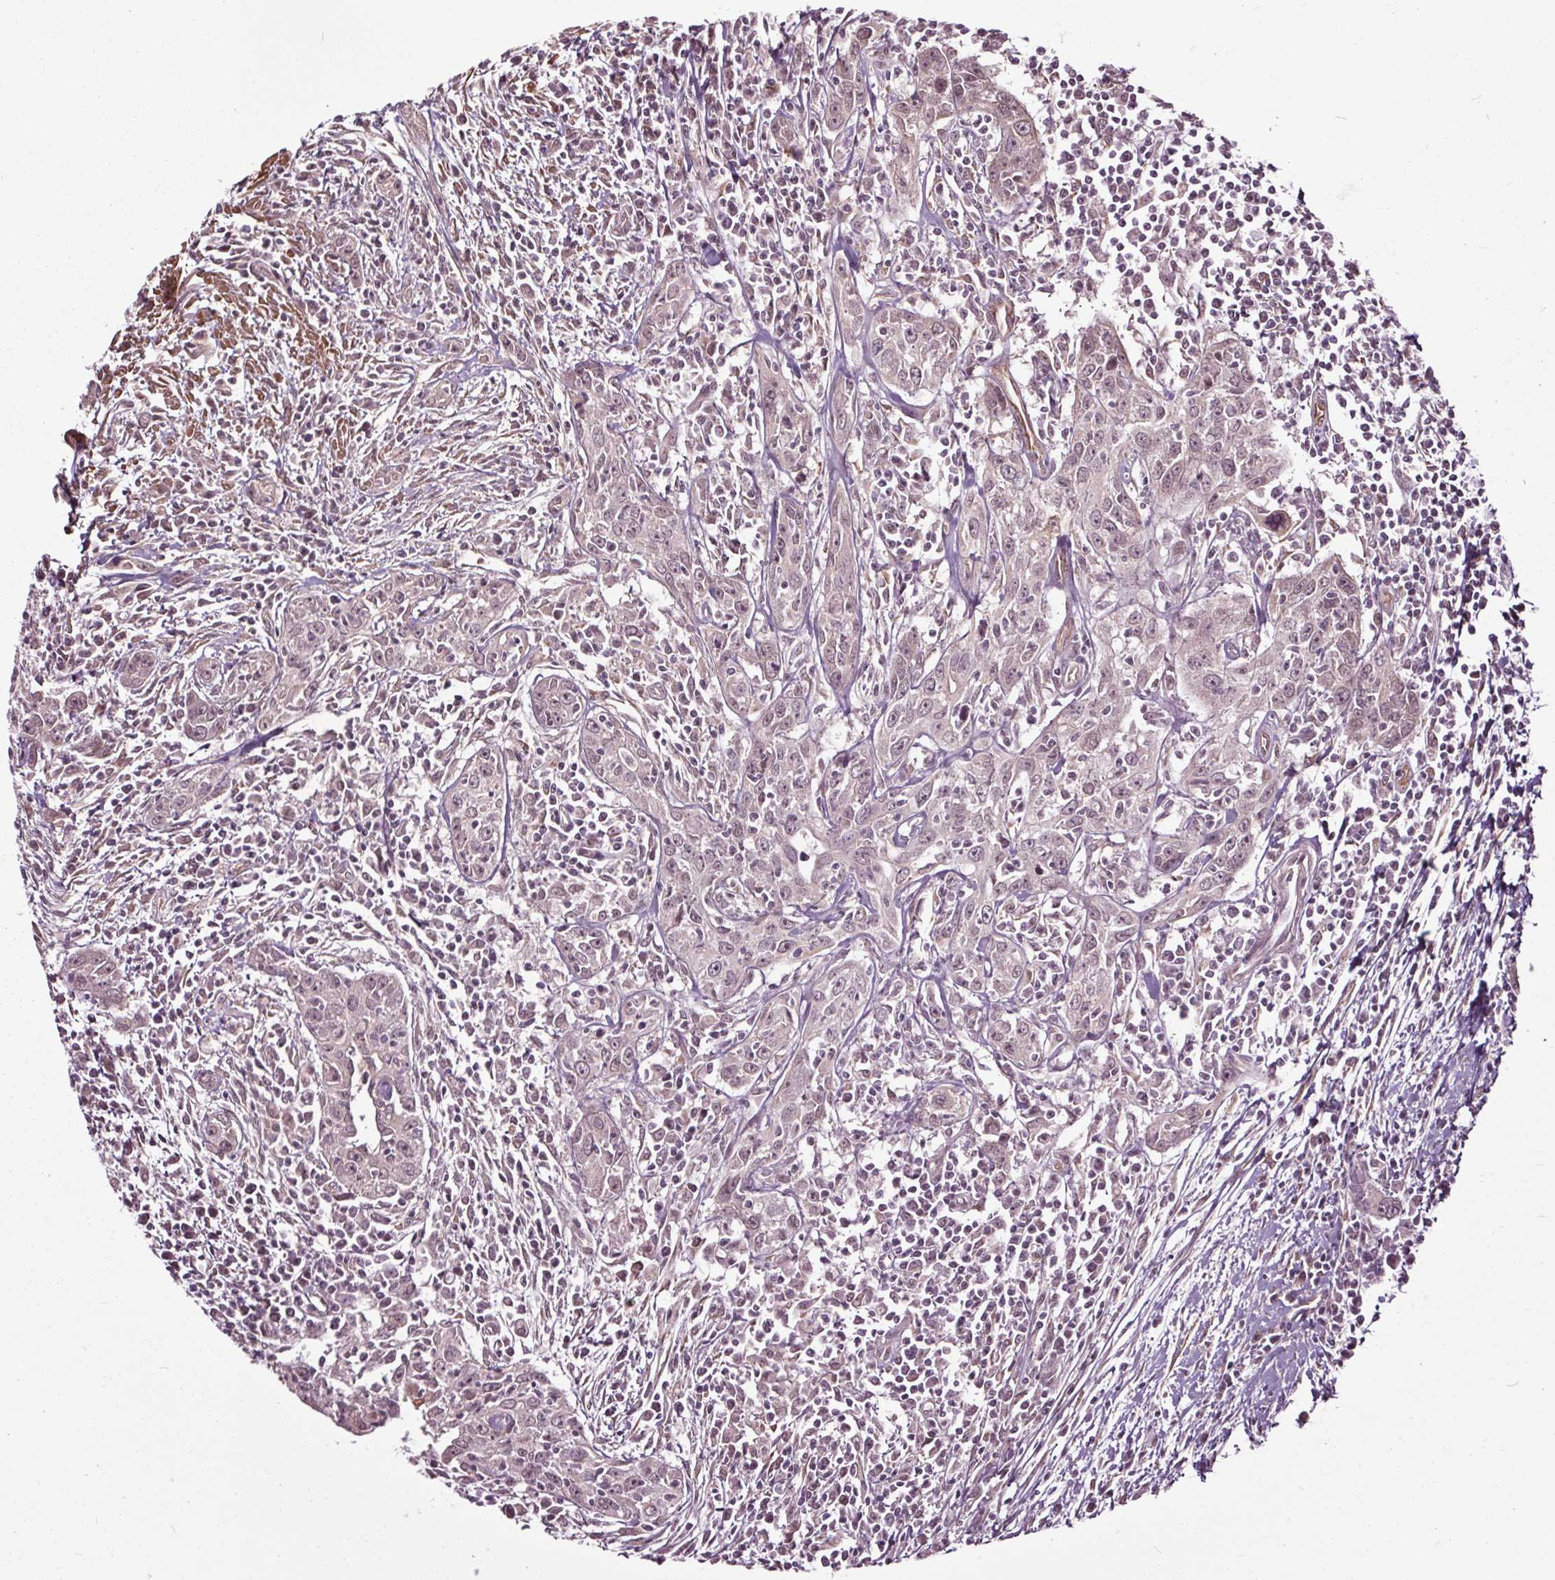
{"staining": {"intensity": "weak", "quantity": "<25%", "location": "nuclear"}, "tissue": "urothelial cancer", "cell_type": "Tumor cells", "image_type": "cancer", "snomed": [{"axis": "morphology", "description": "Urothelial carcinoma, High grade"}, {"axis": "topography", "description": "Urinary bladder"}], "caption": "High power microscopy micrograph of an IHC micrograph of urothelial carcinoma (high-grade), revealing no significant staining in tumor cells.", "gene": "HAUS5", "patient": {"sex": "male", "age": 83}}